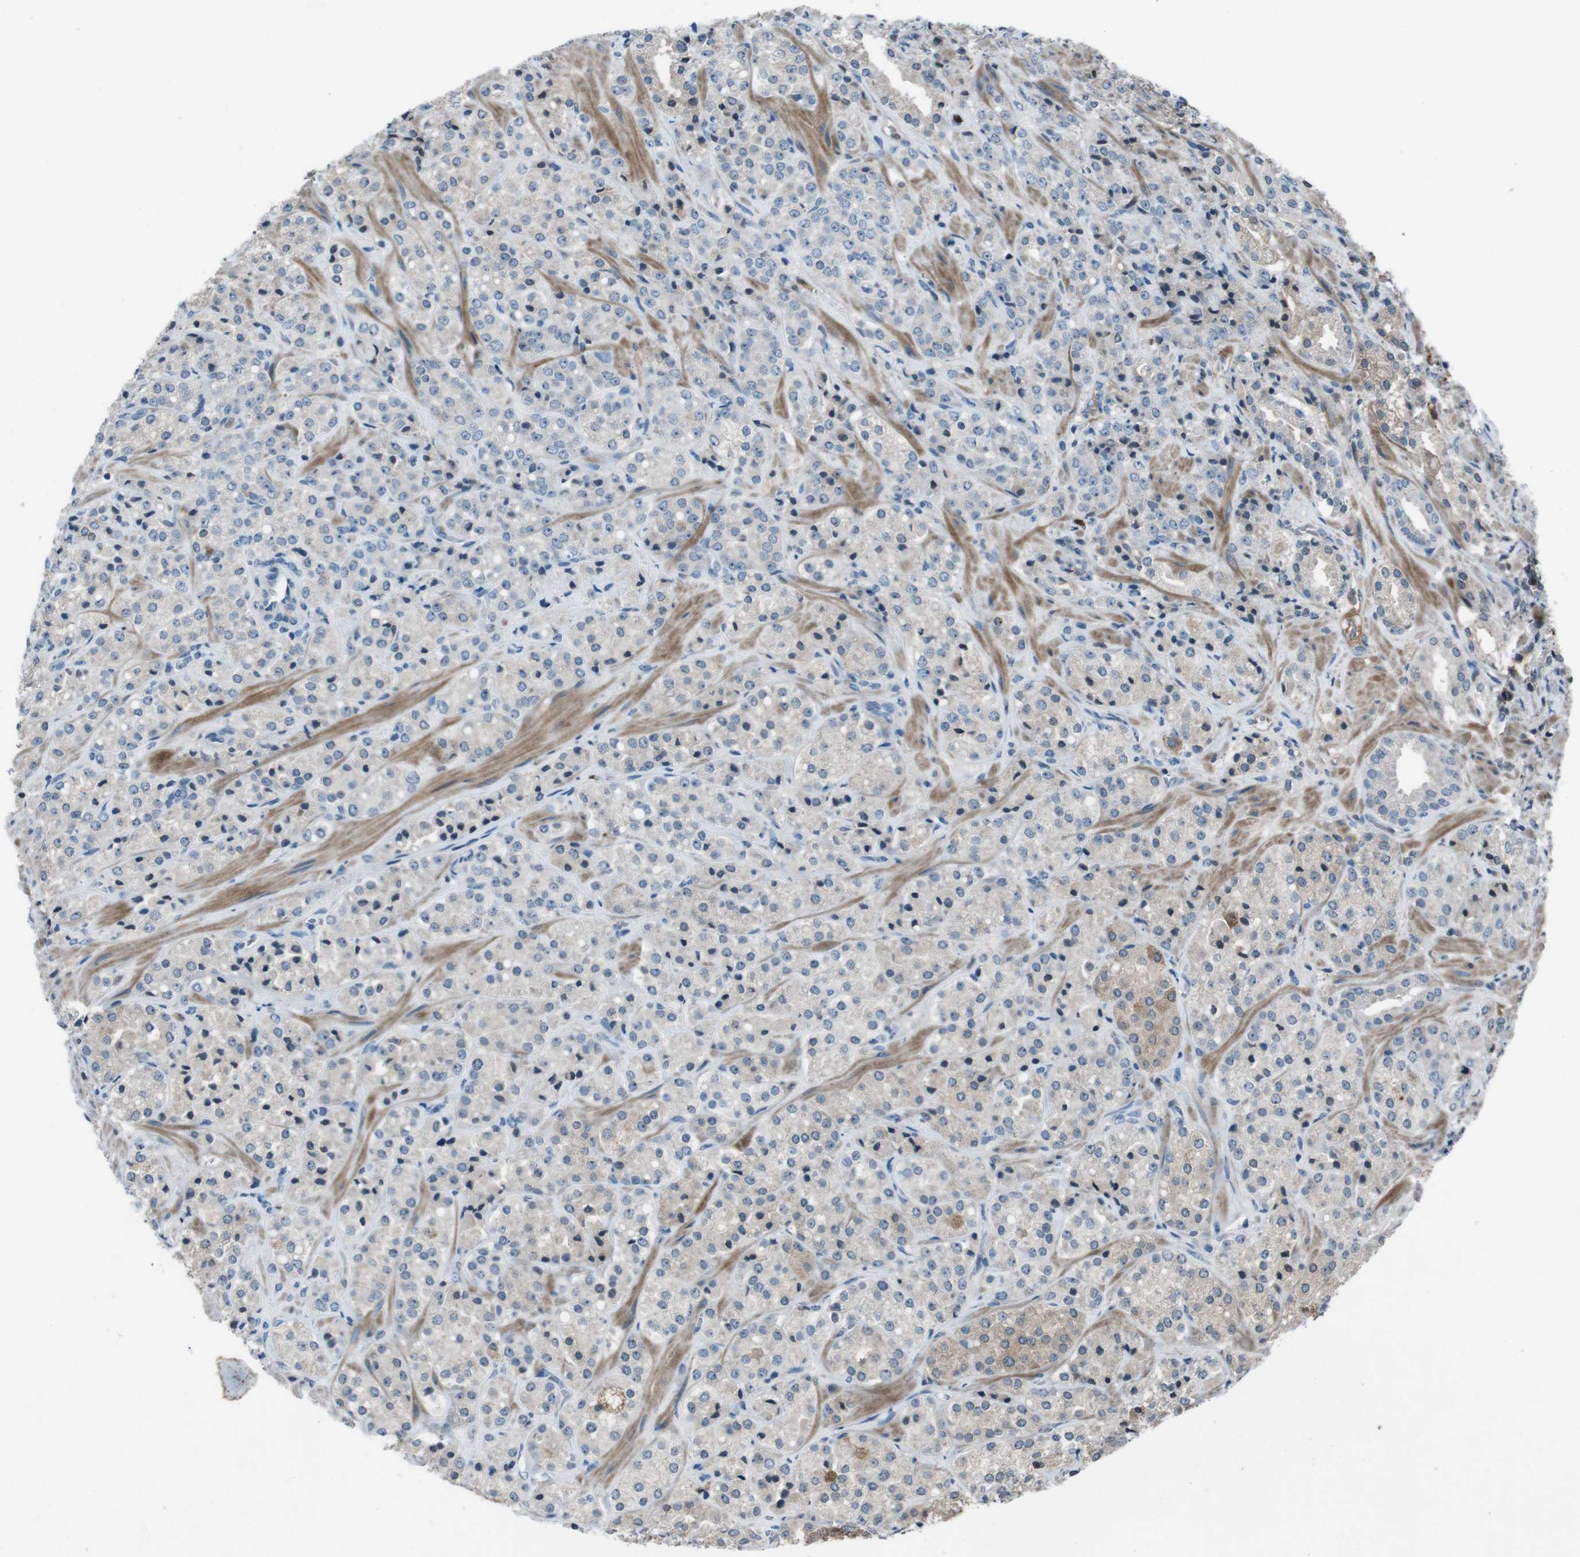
{"staining": {"intensity": "weak", "quantity": "25%-75%", "location": "cytoplasmic/membranous"}, "tissue": "prostate cancer", "cell_type": "Tumor cells", "image_type": "cancer", "snomed": [{"axis": "morphology", "description": "Adenocarcinoma, High grade"}, {"axis": "topography", "description": "Prostate"}], "caption": "The image shows immunohistochemical staining of prostate adenocarcinoma (high-grade). There is weak cytoplasmic/membranous staining is identified in about 25%-75% of tumor cells.", "gene": "UGT1A6", "patient": {"sex": "male", "age": 64}}